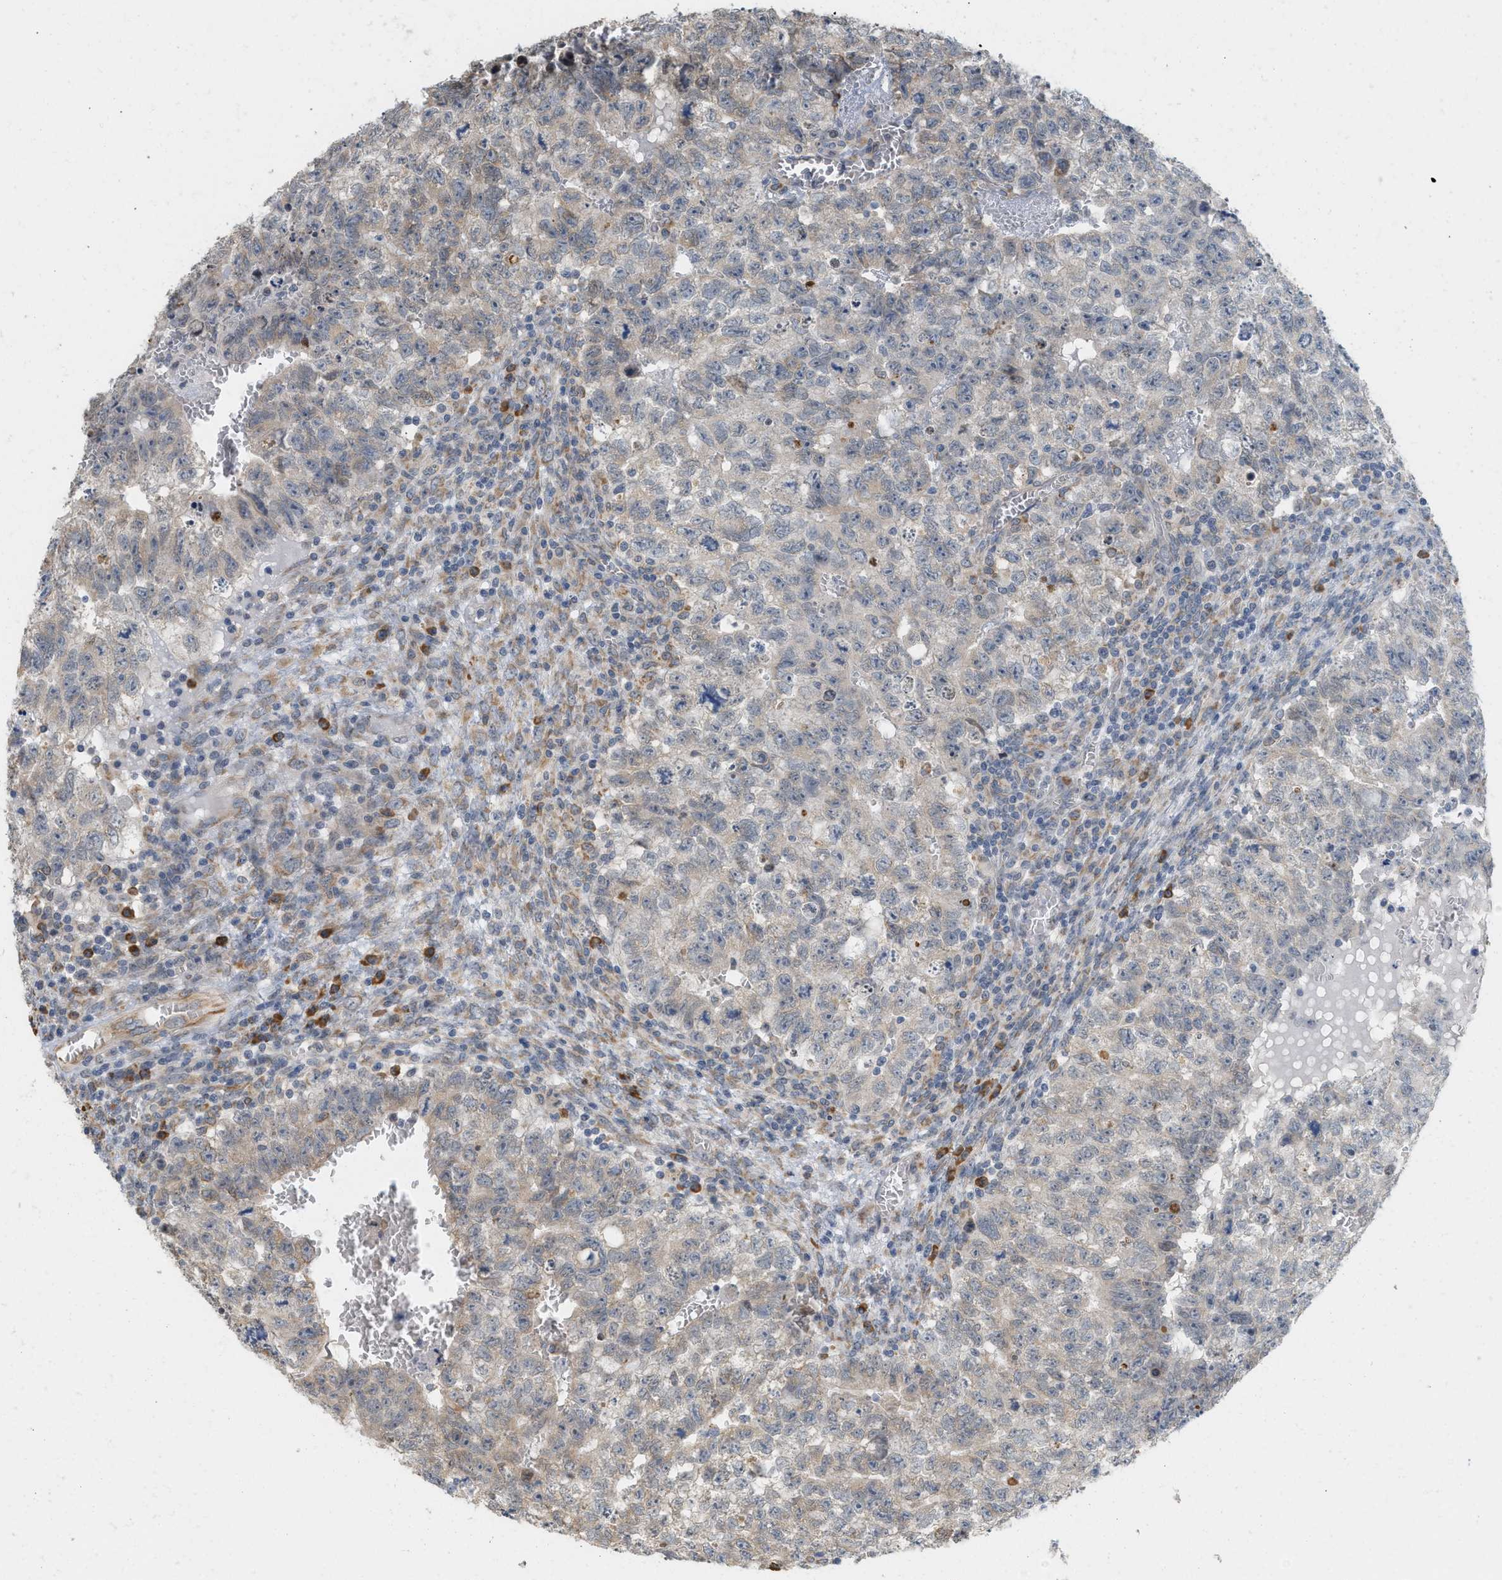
{"staining": {"intensity": "weak", "quantity": "25%-75%", "location": "cytoplasmic/membranous"}, "tissue": "testis cancer", "cell_type": "Tumor cells", "image_type": "cancer", "snomed": [{"axis": "morphology", "description": "Seminoma, NOS"}, {"axis": "morphology", "description": "Carcinoma, Embryonal, NOS"}, {"axis": "topography", "description": "Testis"}], "caption": "Immunohistochemistry (IHC) image of testis cancer (embryonal carcinoma) stained for a protein (brown), which demonstrates low levels of weak cytoplasmic/membranous staining in about 25%-75% of tumor cells.", "gene": "SVOP", "patient": {"sex": "male", "age": 38}}